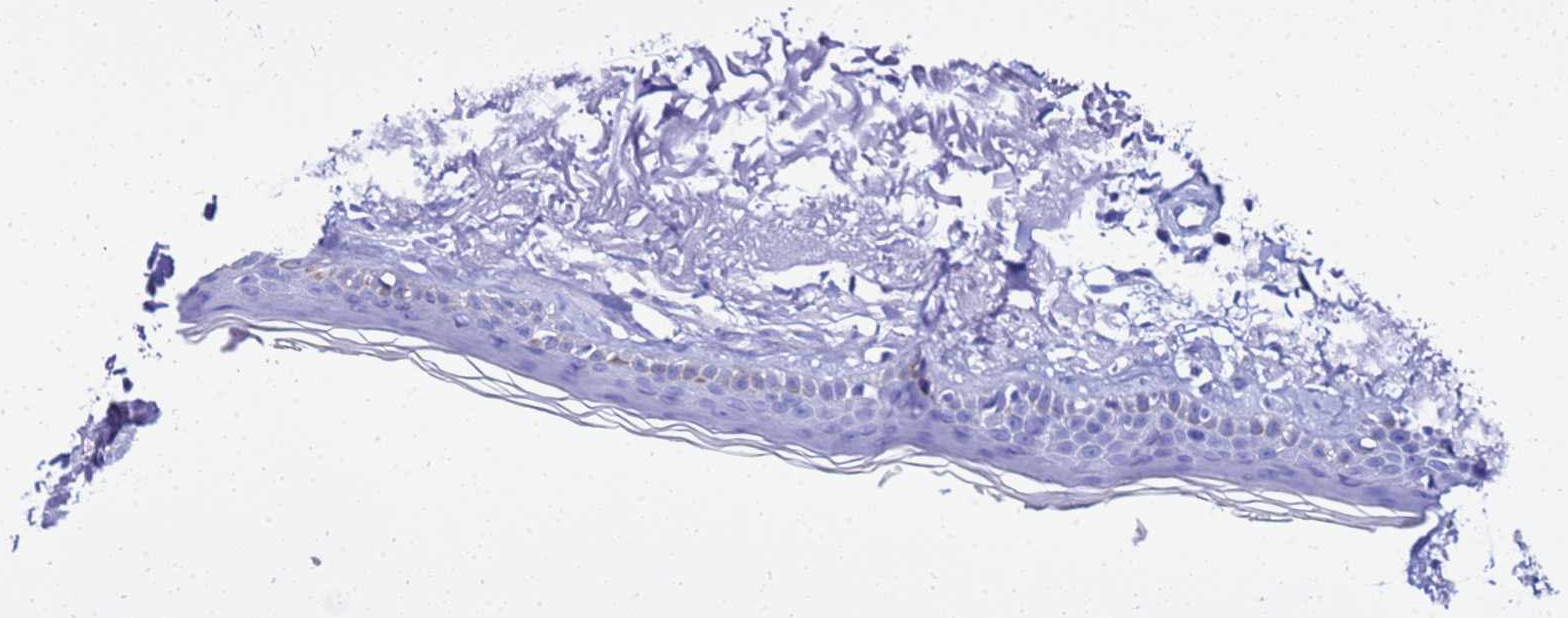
{"staining": {"intensity": "negative", "quantity": "none", "location": "none"}, "tissue": "skin", "cell_type": "Fibroblasts", "image_type": "normal", "snomed": [{"axis": "morphology", "description": "Normal tissue, NOS"}, {"axis": "topography", "description": "Skin"}, {"axis": "topography", "description": "Skeletal muscle"}], "caption": "A high-resolution photomicrograph shows immunohistochemistry staining of unremarkable skin, which demonstrates no significant positivity in fibroblasts.", "gene": "LIPF", "patient": {"sex": "male", "age": 83}}